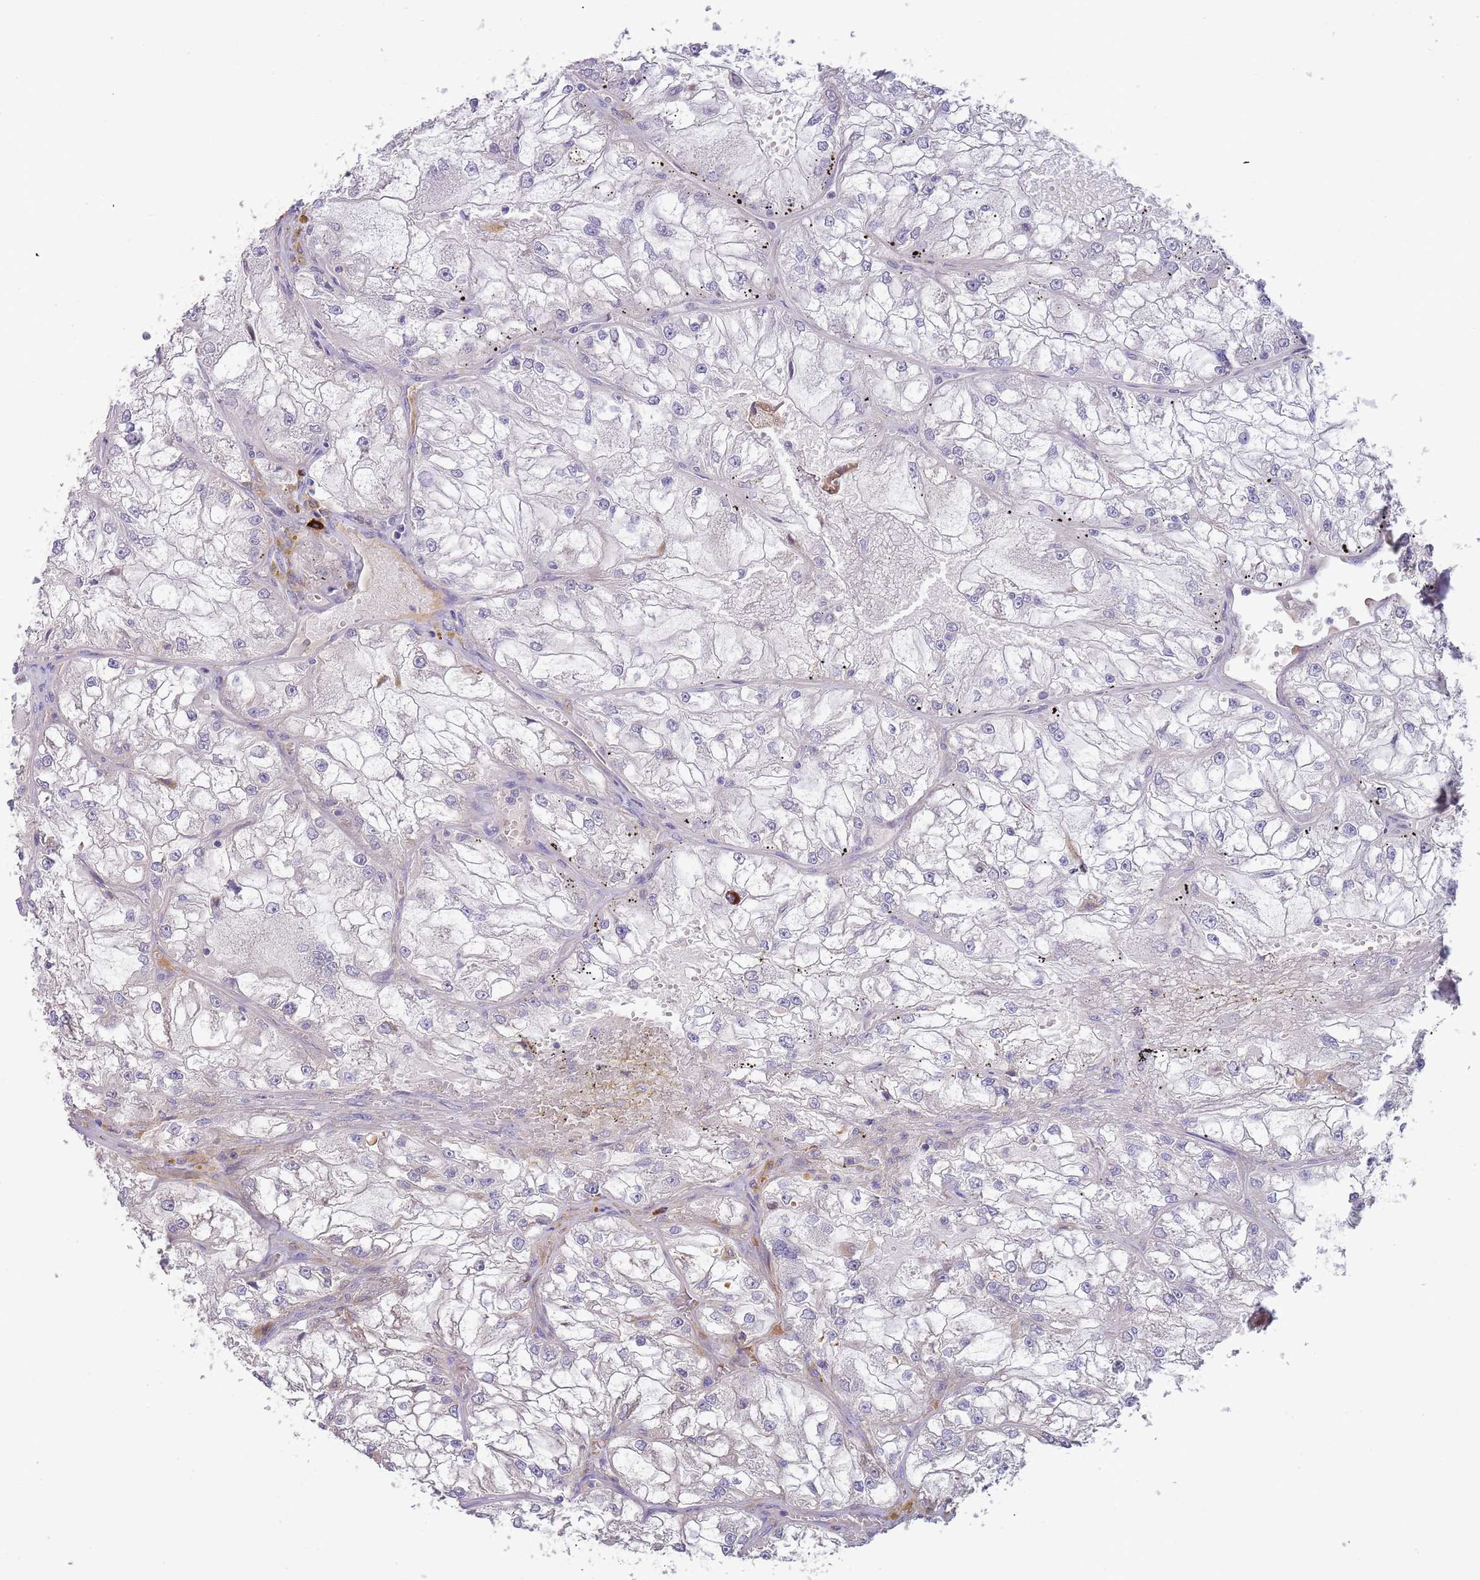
{"staining": {"intensity": "negative", "quantity": "none", "location": "none"}, "tissue": "renal cancer", "cell_type": "Tumor cells", "image_type": "cancer", "snomed": [{"axis": "morphology", "description": "Adenocarcinoma, NOS"}, {"axis": "topography", "description": "Kidney"}], "caption": "Human renal cancer stained for a protein using immunohistochemistry (IHC) reveals no positivity in tumor cells.", "gene": "SUSD1", "patient": {"sex": "female", "age": 72}}